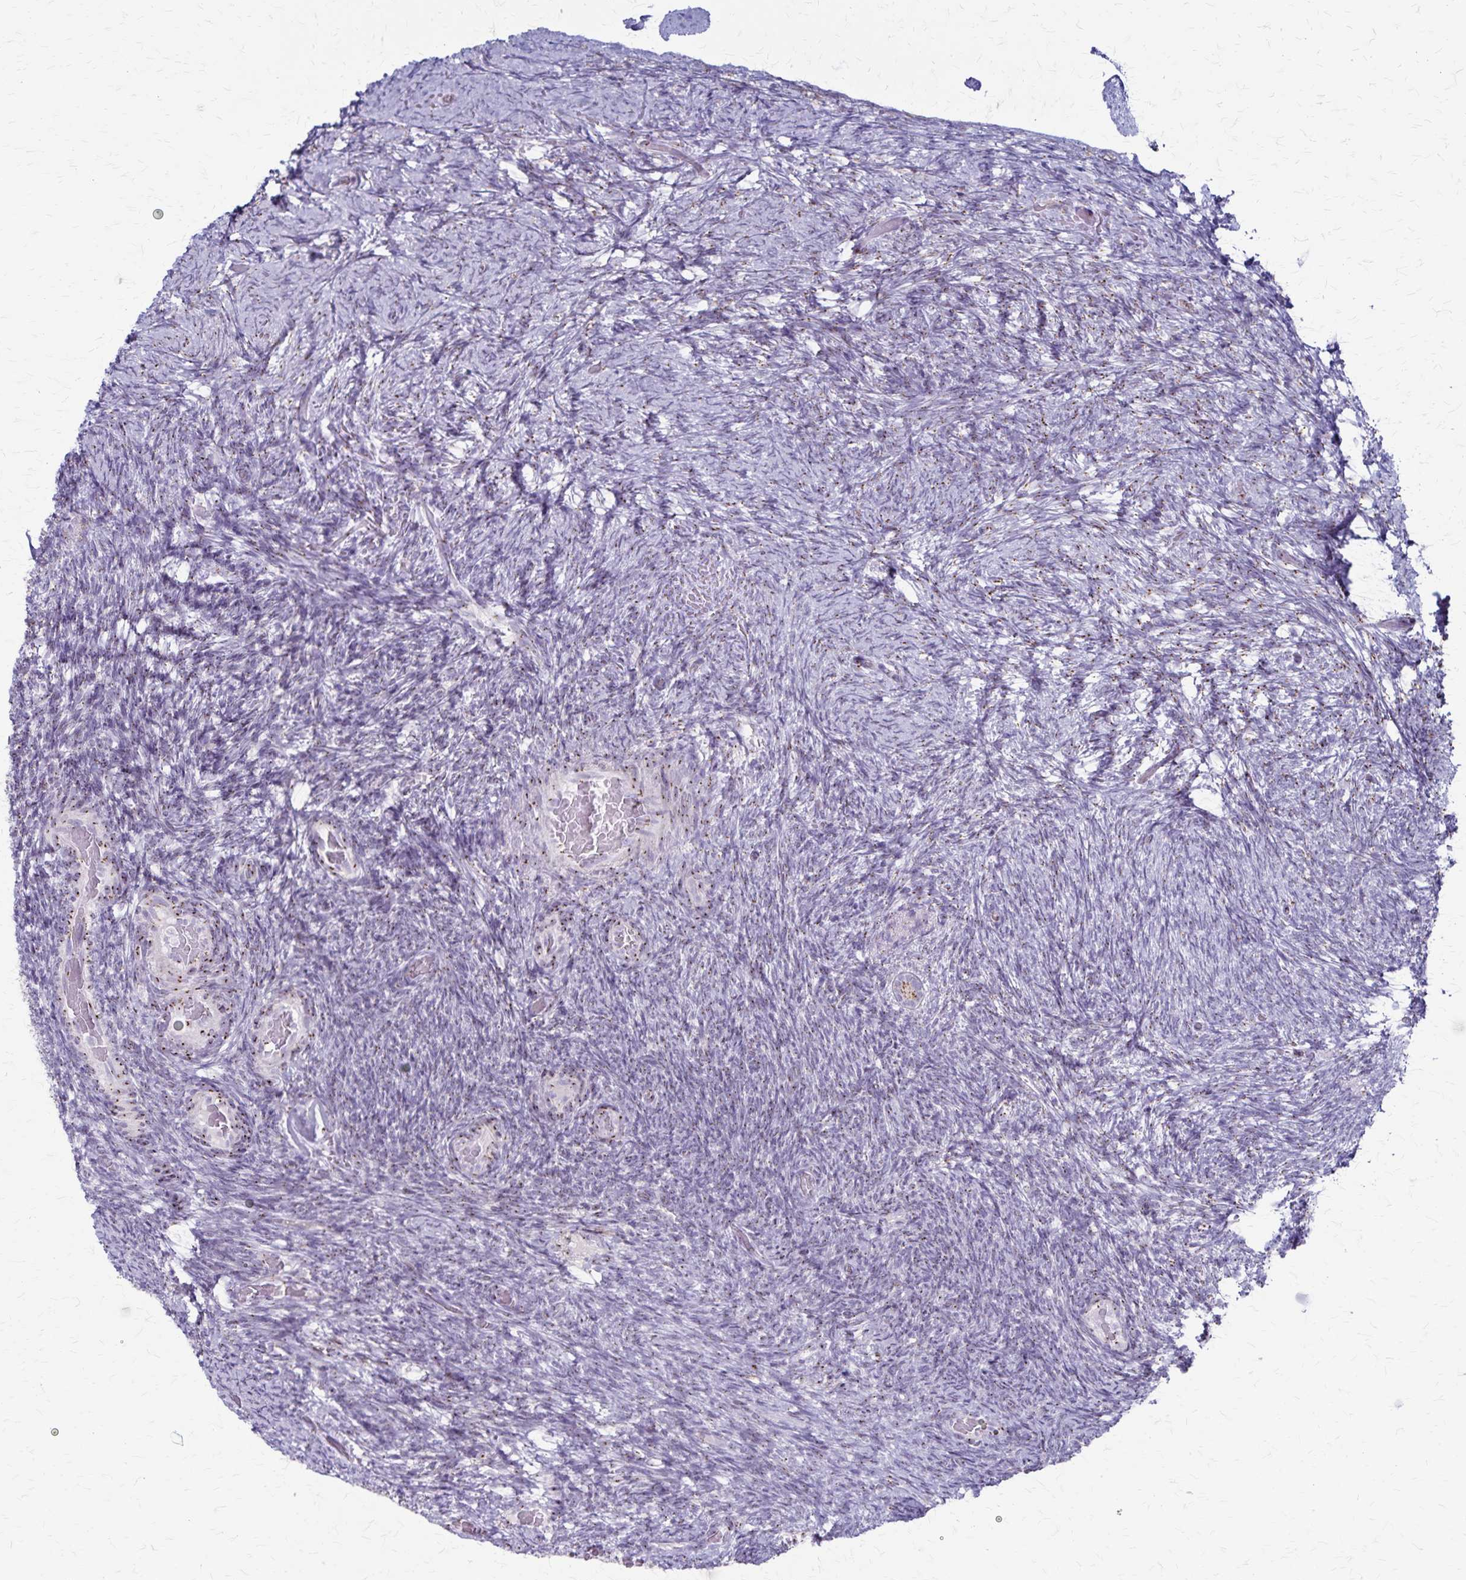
{"staining": {"intensity": "moderate", "quantity": "25%-75%", "location": "cytoplasmic/membranous"}, "tissue": "ovary", "cell_type": "Follicle cells", "image_type": "normal", "snomed": [{"axis": "morphology", "description": "Normal tissue, NOS"}, {"axis": "topography", "description": "Ovary"}], "caption": "The immunohistochemical stain shows moderate cytoplasmic/membranous expression in follicle cells of unremarkable ovary. The staining was performed using DAB (3,3'-diaminobenzidine), with brown indicating positive protein expression. Nuclei are stained blue with hematoxylin.", "gene": "MCFD2", "patient": {"sex": "female", "age": 34}}